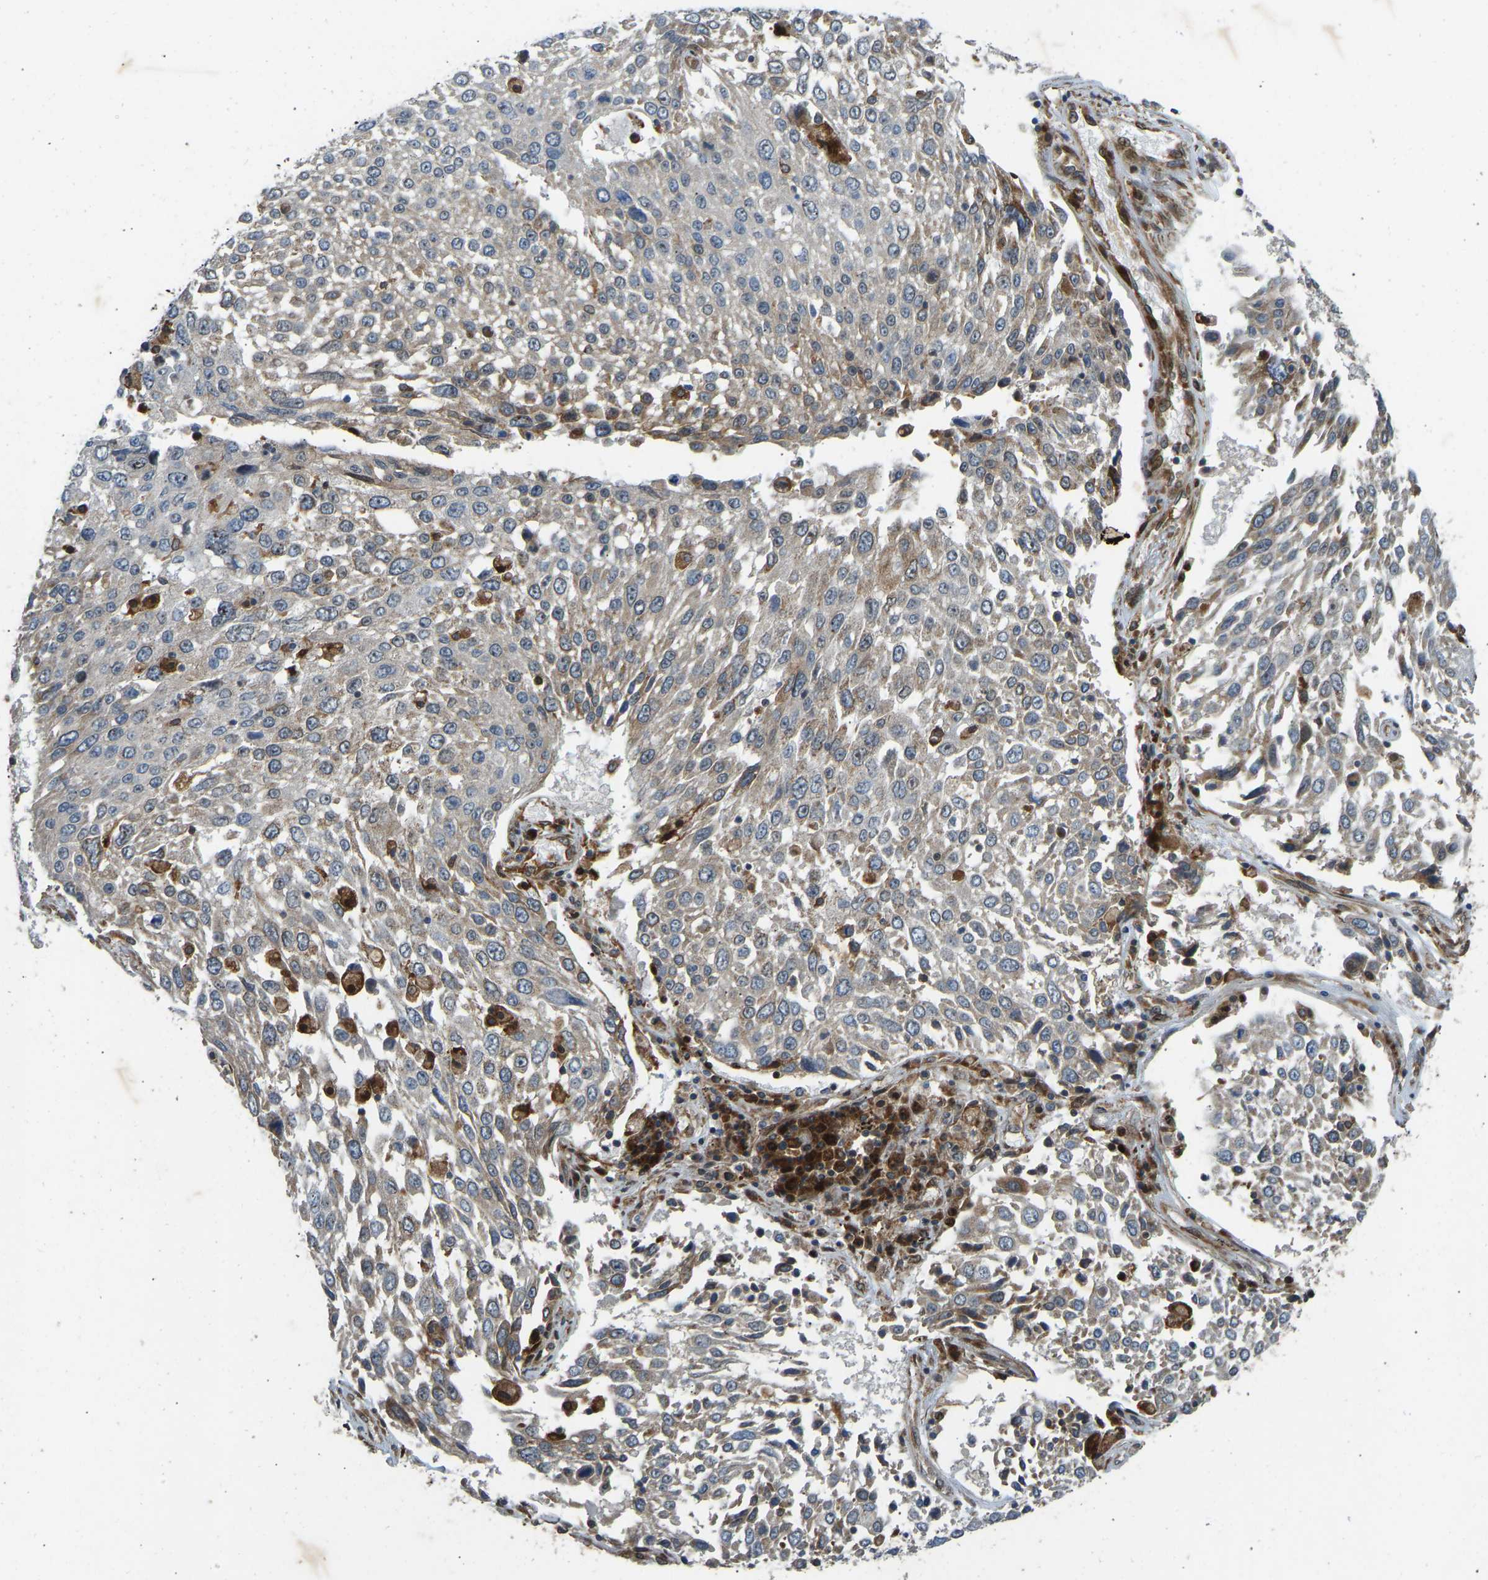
{"staining": {"intensity": "moderate", "quantity": "<25%", "location": "cytoplasmic/membranous"}, "tissue": "lung cancer", "cell_type": "Tumor cells", "image_type": "cancer", "snomed": [{"axis": "morphology", "description": "Squamous cell carcinoma, NOS"}, {"axis": "topography", "description": "Lung"}], "caption": "An immunohistochemistry histopathology image of tumor tissue is shown. Protein staining in brown shows moderate cytoplasmic/membranous positivity in squamous cell carcinoma (lung) within tumor cells.", "gene": "OS9", "patient": {"sex": "male", "age": 65}}